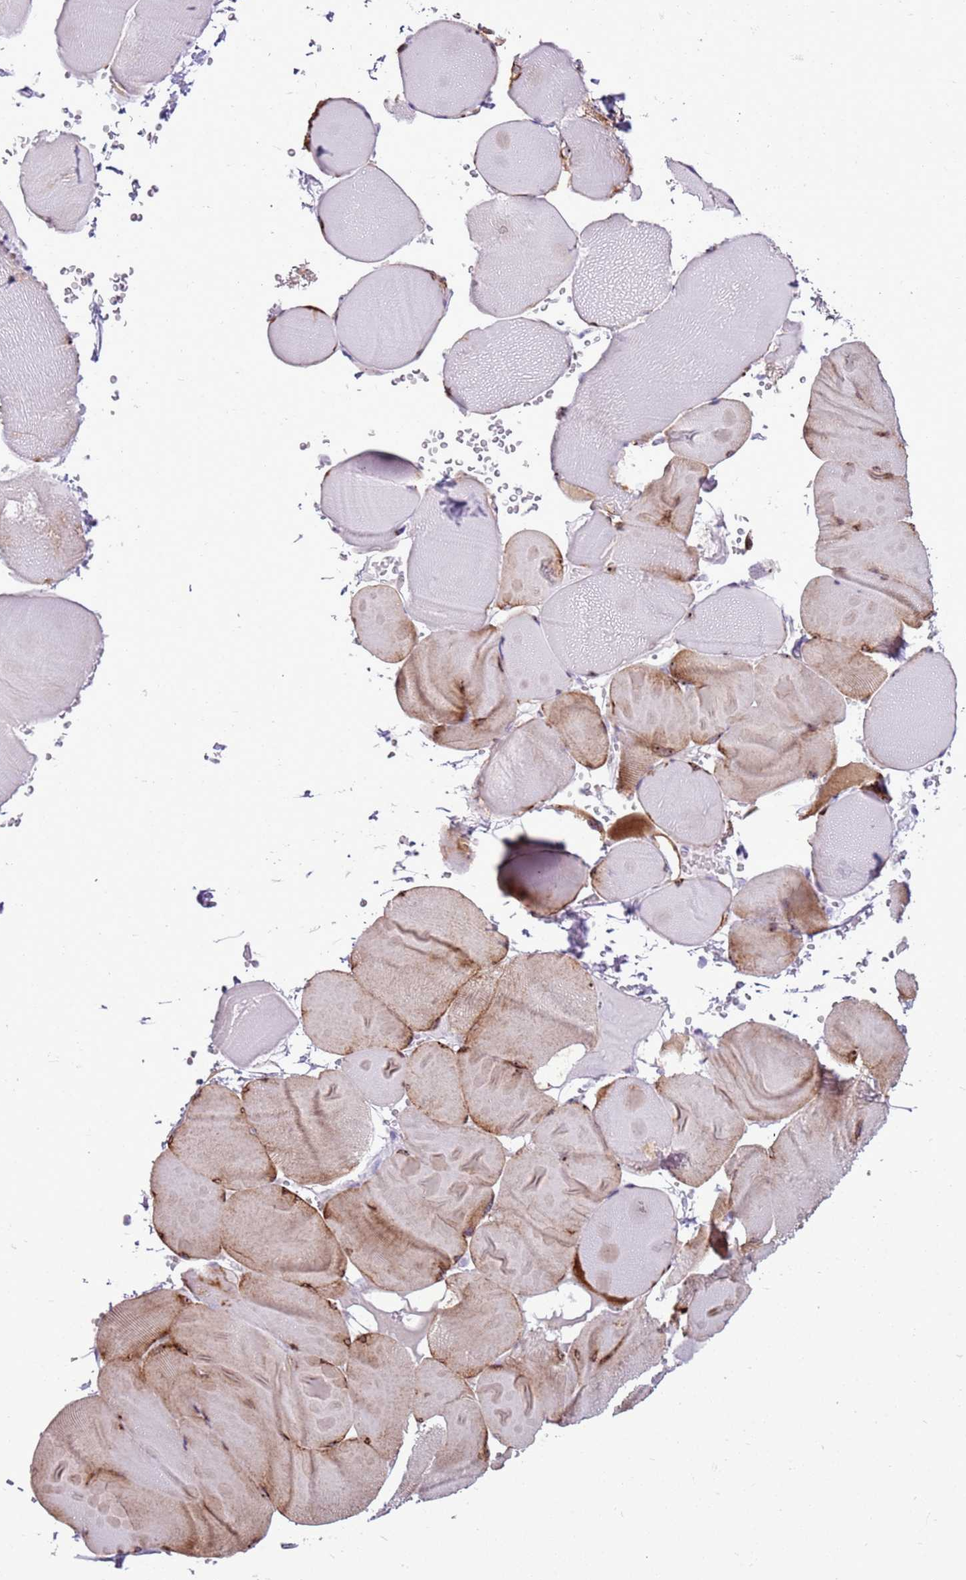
{"staining": {"intensity": "moderate", "quantity": "25%-75%", "location": "cytoplasmic/membranous"}, "tissue": "skeletal muscle", "cell_type": "Myocytes", "image_type": "normal", "snomed": [{"axis": "morphology", "description": "Normal tissue, NOS"}, {"axis": "topography", "description": "Skeletal muscle"}], "caption": "Protein expression analysis of normal human skeletal muscle reveals moderate cytoplasmic/membranous staining in about 25%-75% of myocytes. The protein is stained brown, and the nuclei are stained in blue (DAB IHC with brightfield microscopy, high magnification).", "gene": "RPL3L", "patient": {"sex": "male", "age": 62}}